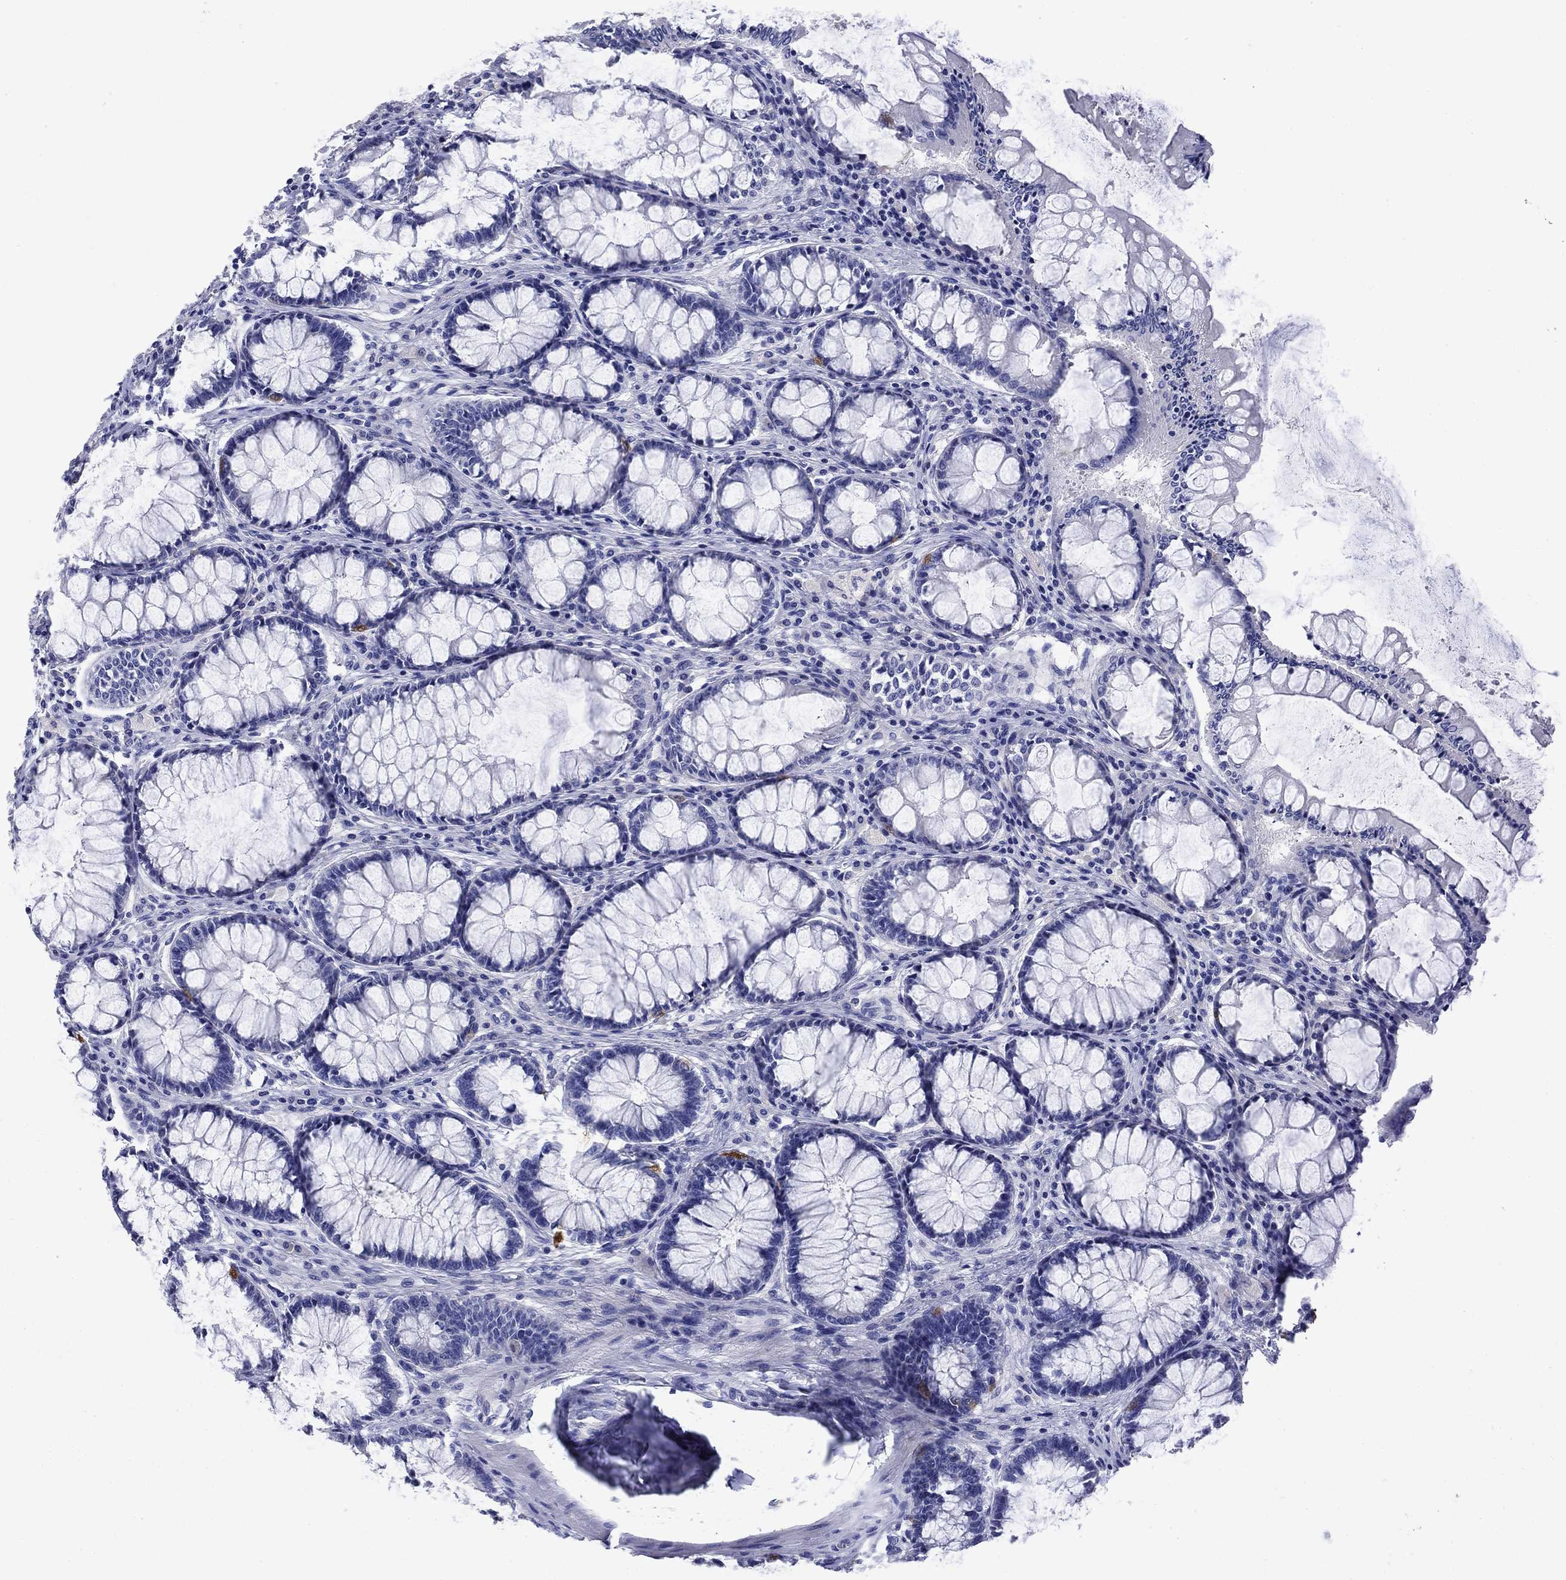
{"staining": {"intensity": "negative", "quantity": "none", "location": "none"}, "tissue": "colon", "cell_type": "Endothelial cells", "image_type": "normal", "snomed": [{"axis": "morphology", "description": "Normal tissue, NOS"}, {"axis": "topography", "description": "Colon"}], "caption": "Immunohistochemical staining of benign colon displays no significant staining in endothelial cells.", "gene": "TFR2", "patient": {"sex": "female", "age": 65}}